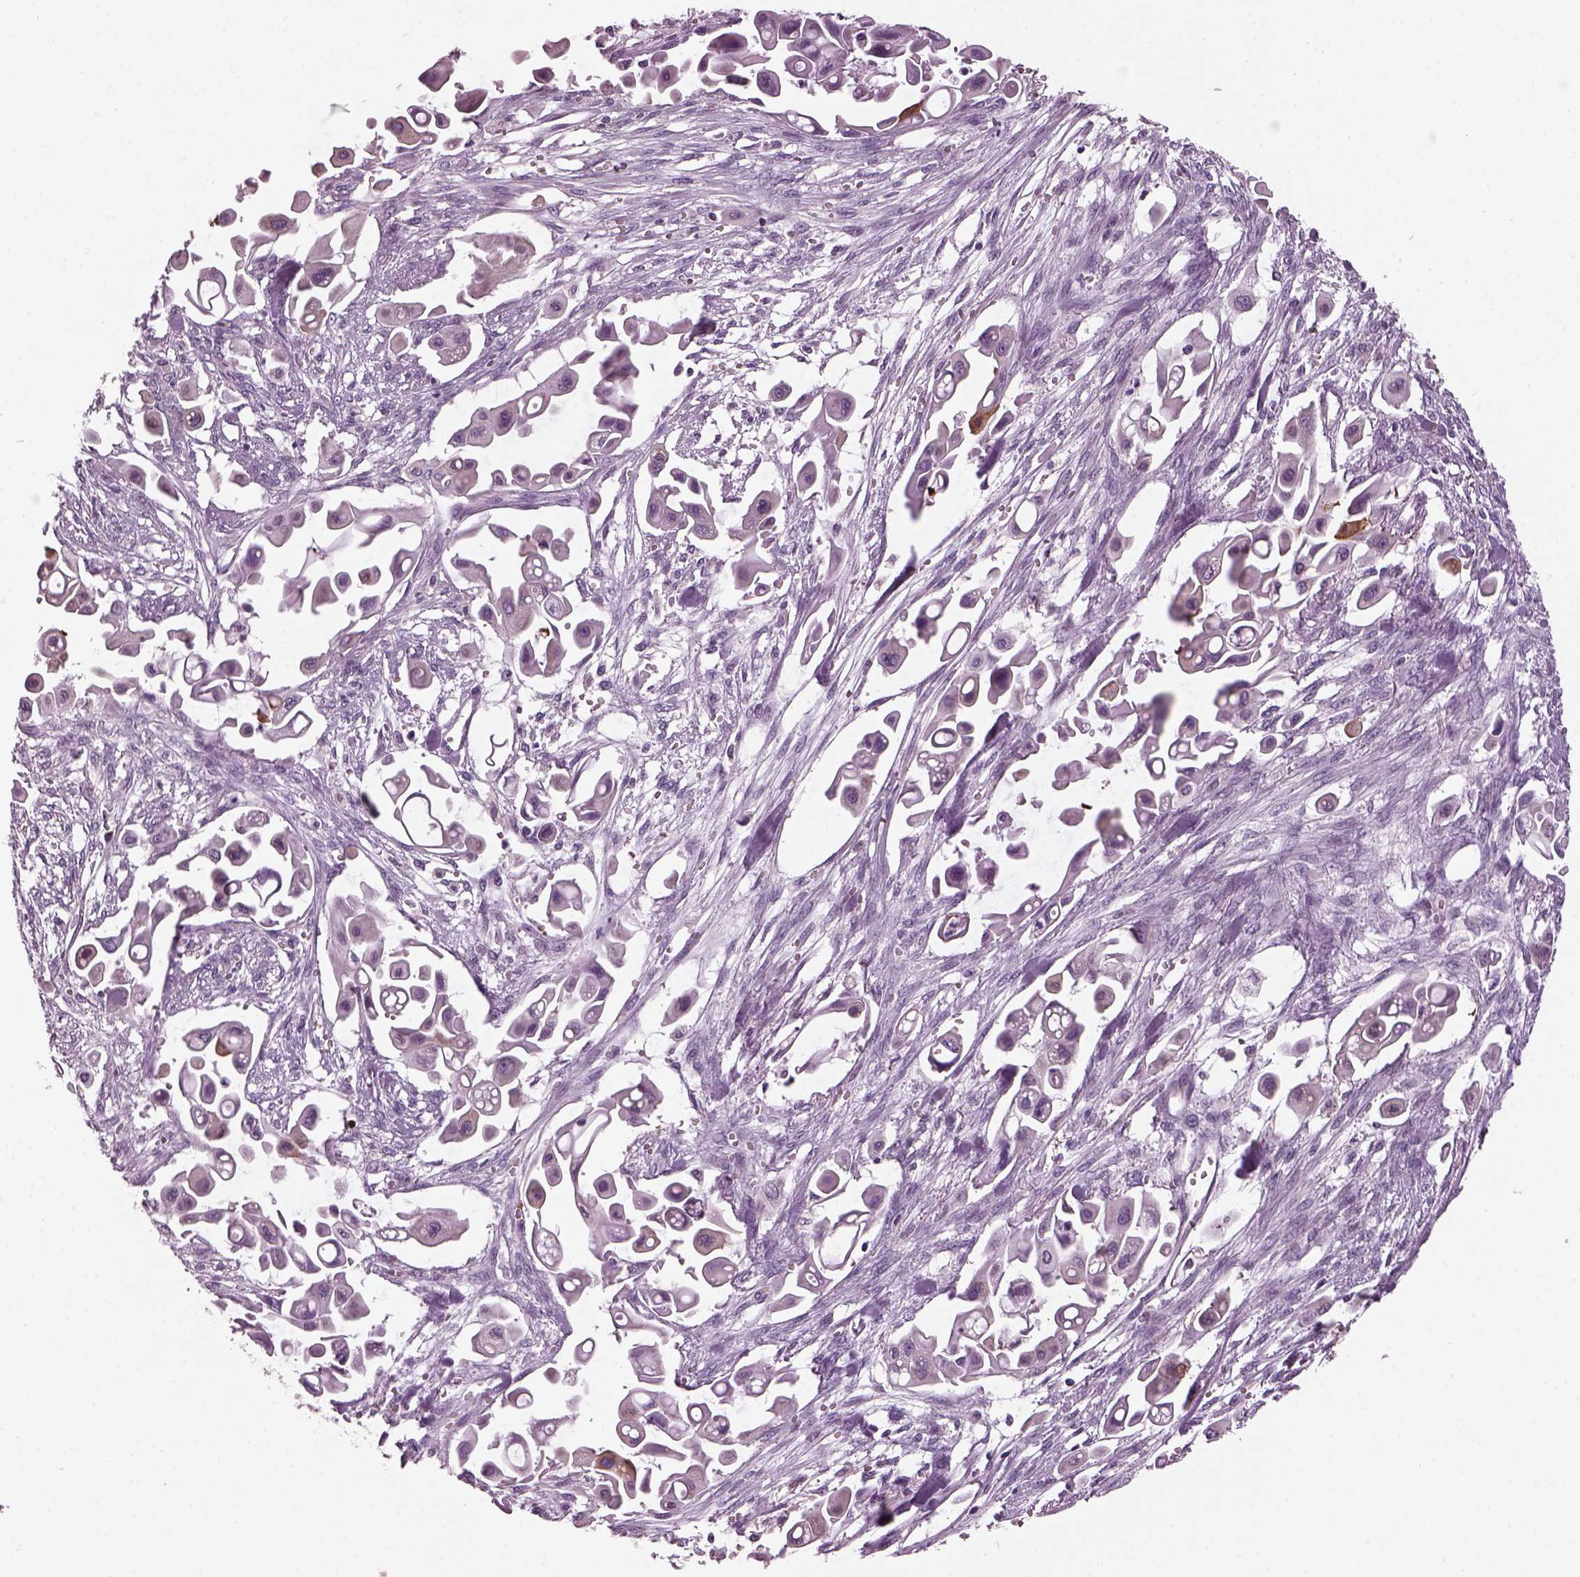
{"staining": {"intensity": "negative", "quantity": "none", "location": "none"}, "tissue": "pancreatic cancer", "cell_type": "Tumor cells", "image_type": "cancer", "snomed": [{"axis": "morphology", "description": "Adenocarcinoma, NOS"}, {"axis": "topography", "description": "Pancreas"}], "caption": "There is no significant staining in tumor cells of pancreatic cancer (adenocarcinoma).", "gene": "PRR9", "patient": {"sex": "male", "age": 50}}